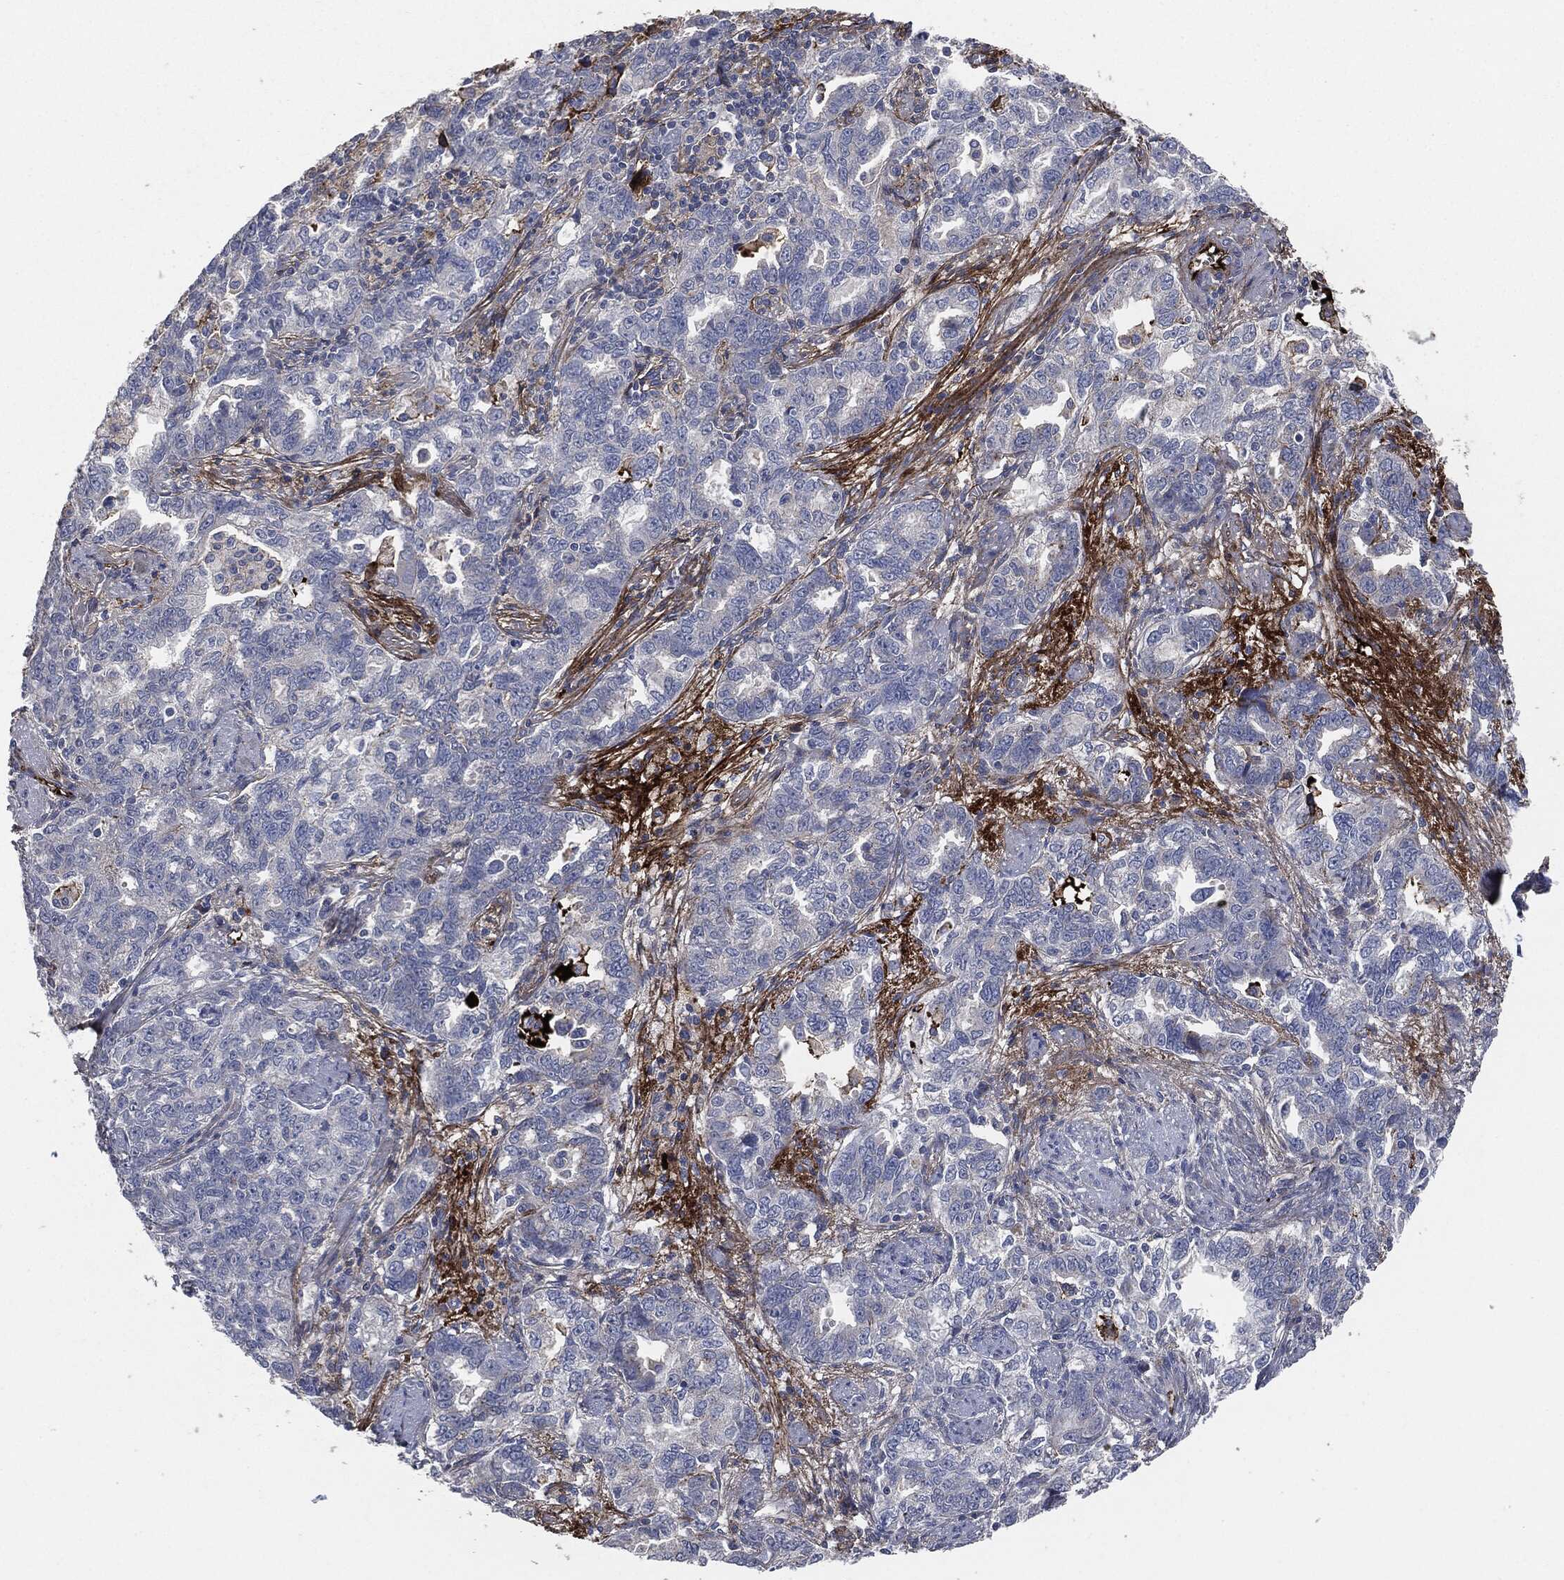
{"staining": {"intensity": "negative", "quantity": "none", "location": "none"}, "tissue": "ovarian cancer", "cell_type": "Tumor cells", "image_type": "cancer", "snomed": [{"axis": "morphology", "description": "Cystadenocarcinoma, serous, NOS"}, {"axis": "topography", "description": "Ovary"}], "caption": "This is an immunohistochemistry micrograph of ovarian serous cystadenocarcinoma. There is no expression in tumor cells.", "gene": "APOB", "patient": {"sex": "female", "age": 51}}